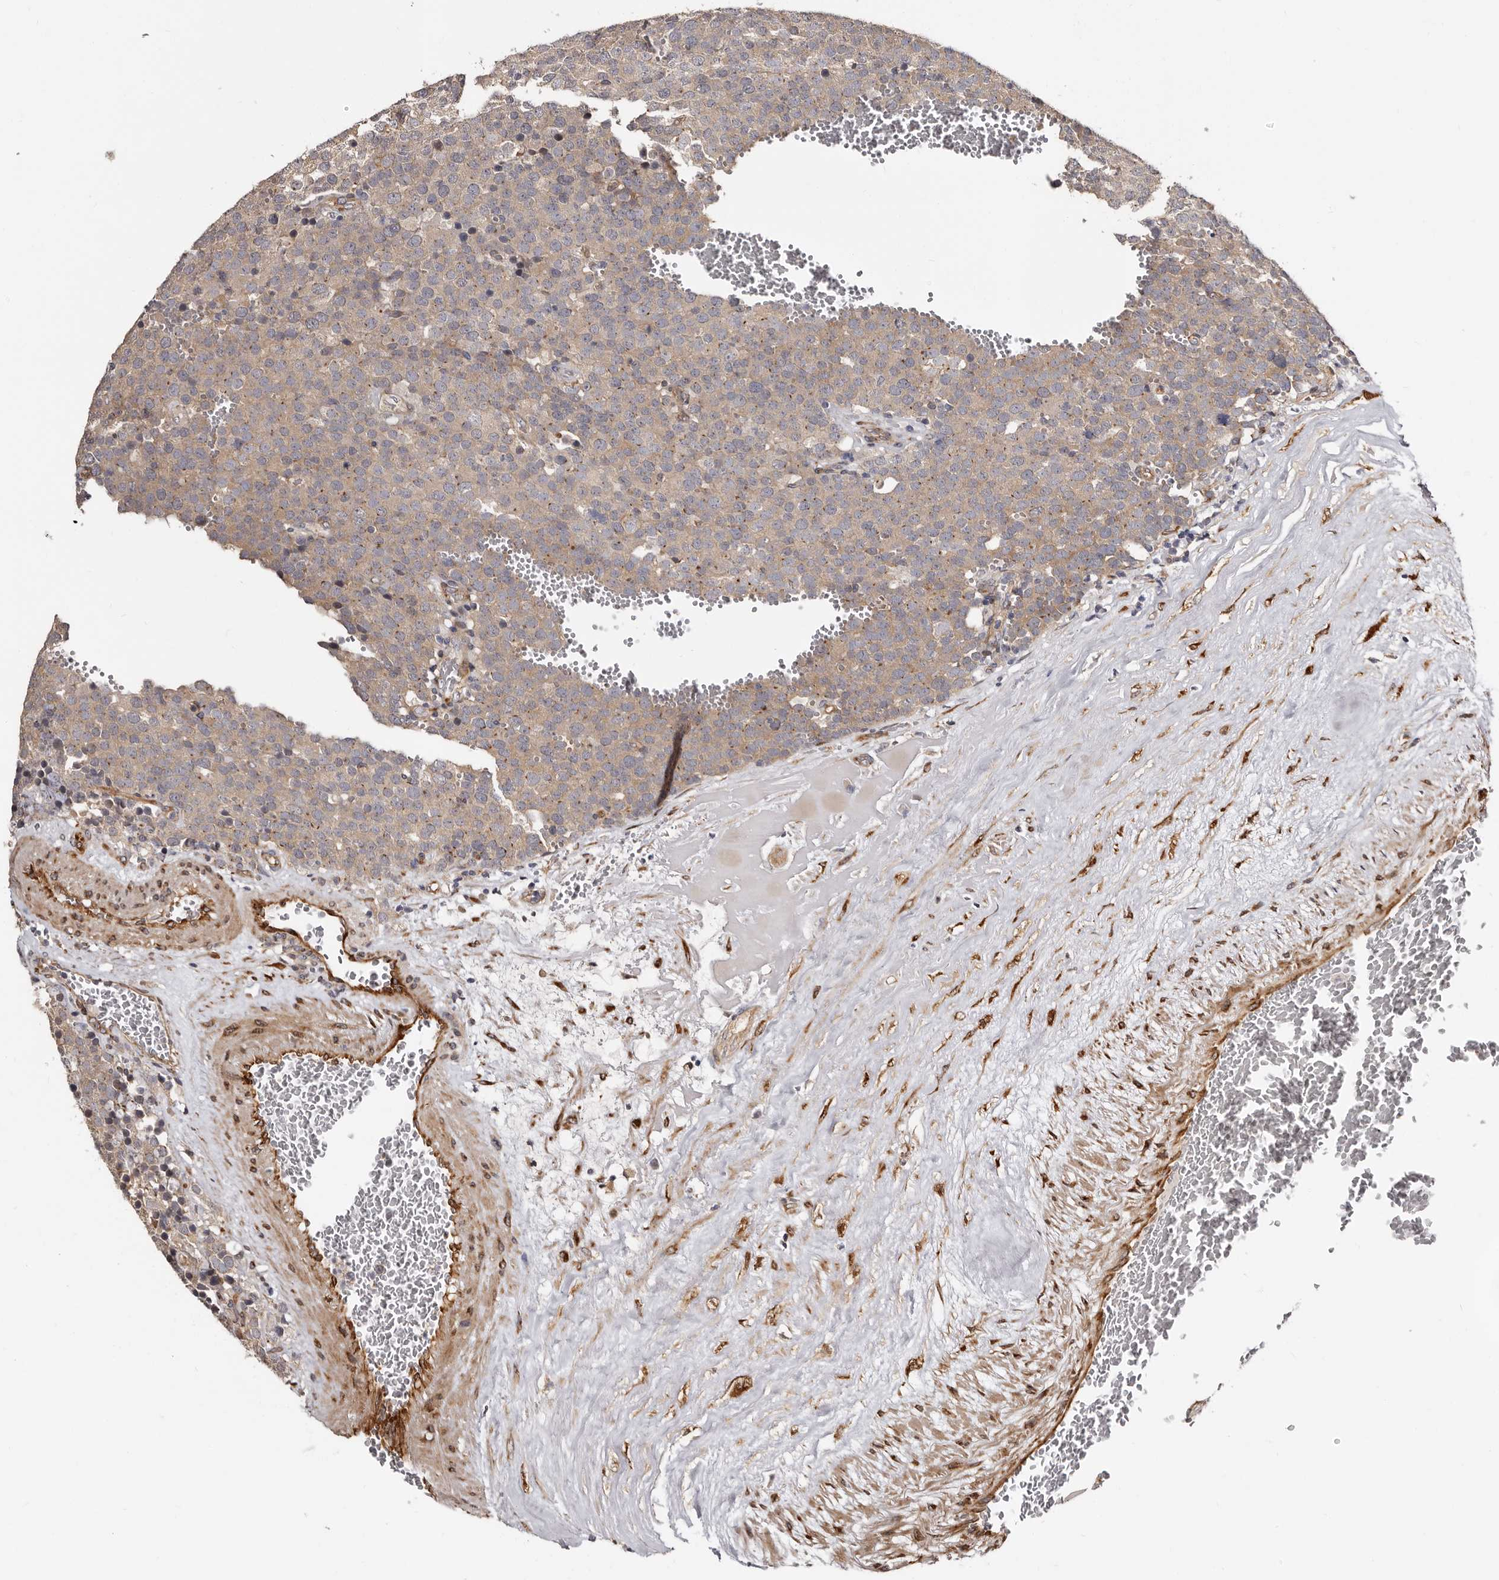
{"staining": {"intensity": "weak", "quantity": "25%-75%", "location": "cytoplasmic/membranous"}, "tissue": "testis cancer", "cell_type": "Tumor cells", "image_type": "cancer", "snomed": [{"axis": "morphology", "description": "Seminoma, NOS"}, {"axis": "topography", "description": "Testis"}], "caption": "Immunohistochemical staining of human seminoma (testis) demonstrates weak cytoplasmic/membranous protein staining in about 25%-75% of tumor cells. The staining was performed using DAB (3,3'-diaminobenzidine), with brown indicating positive protein expression. Nuclei are stained blue with hematoxylin.", "gene": "TBC1D22B", "patient": {"sex": "male", "age": 71}}